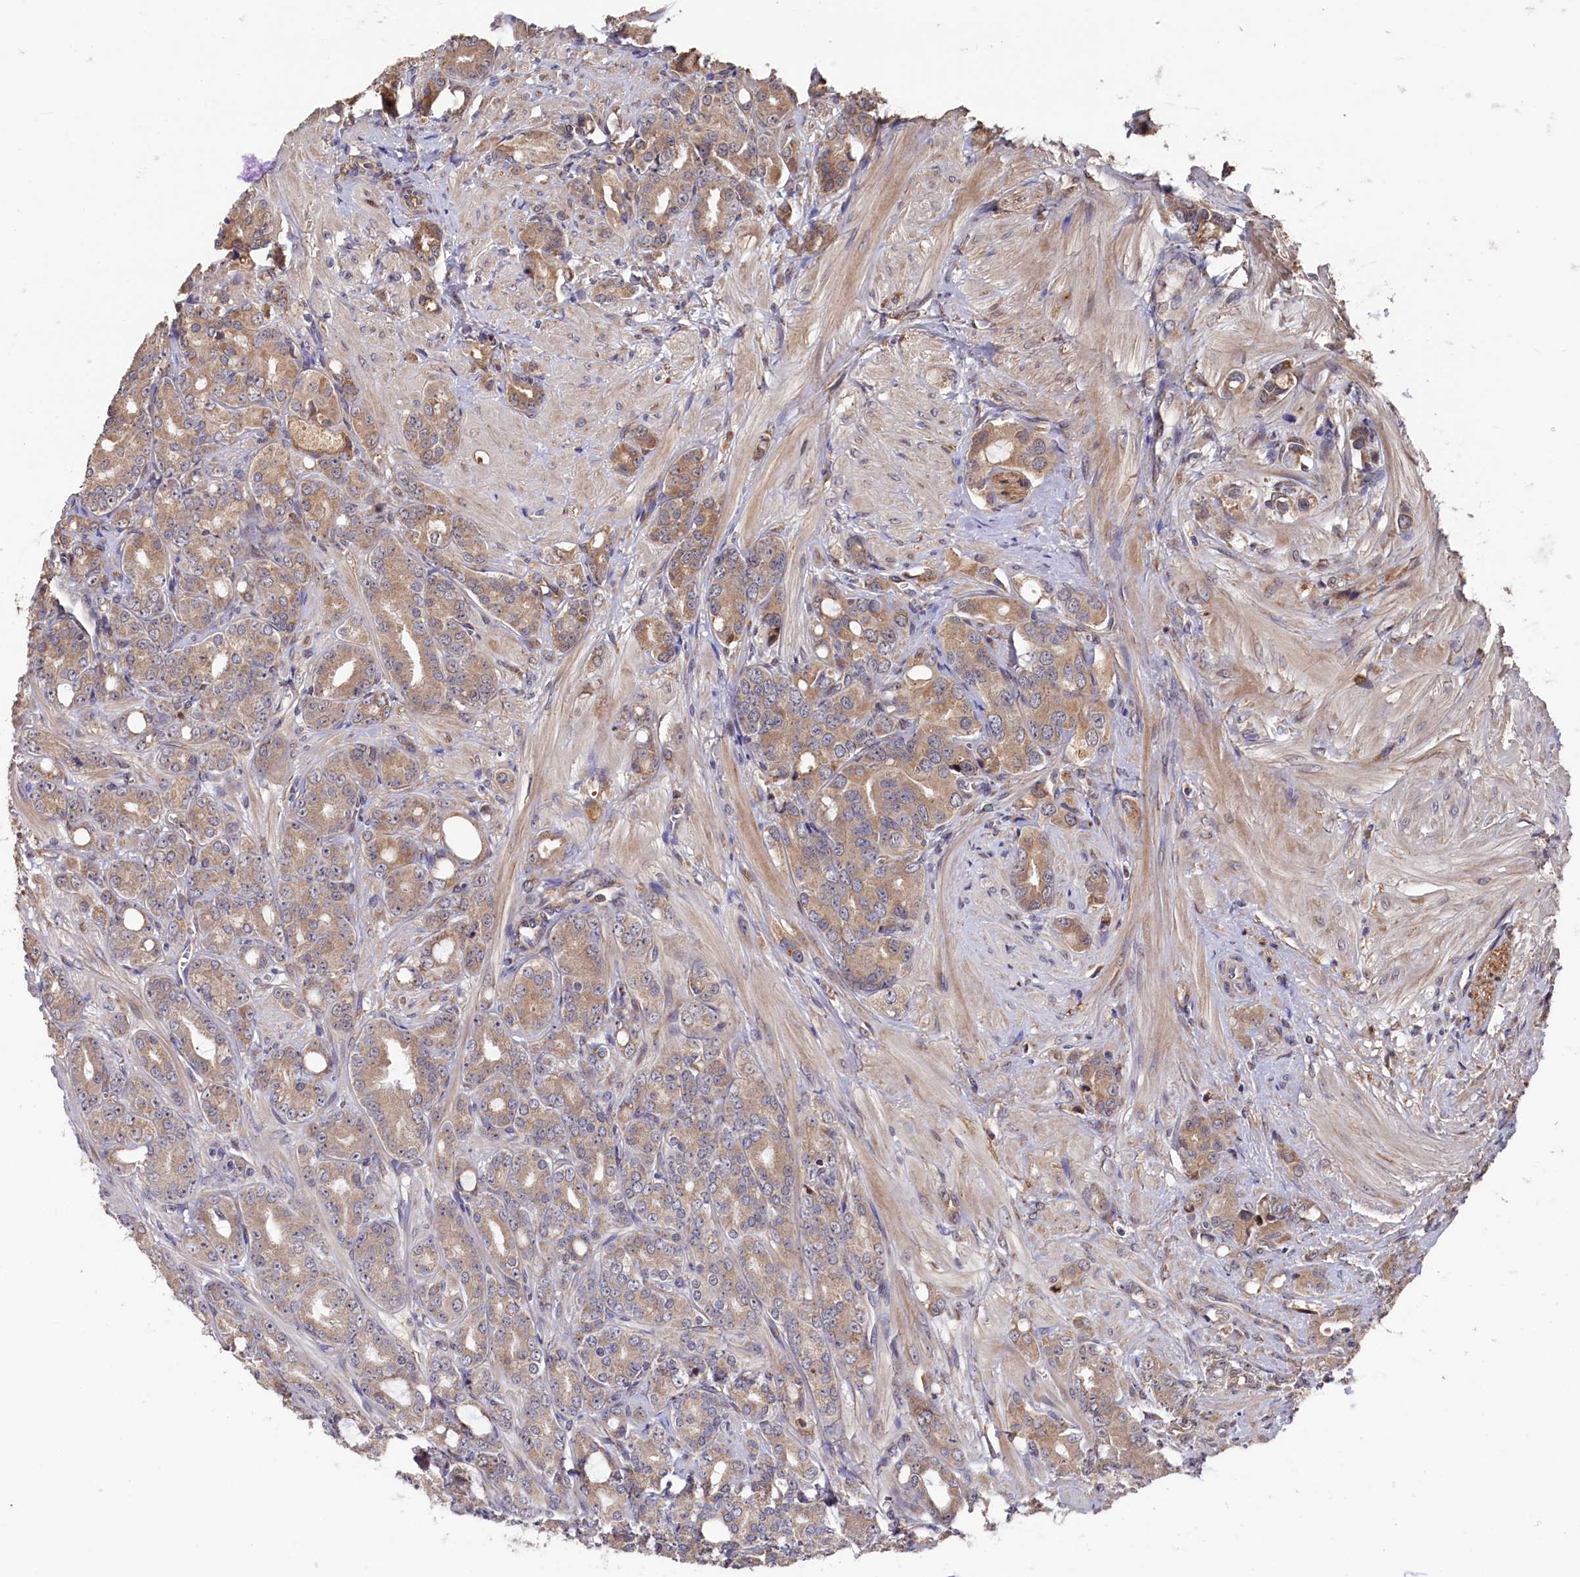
{"staining": {"intensity": "moderate", "quantity": ">75%", "location": "cytoplasmic/membranous"}, "tissue": "prostate cancer", "cell_type": "Tumor cells", "image_type": "cancer", "snomed": [{"axis": "morphology", "description": "Adenocarcinoma, High grade"}, {"axis": "topography", "description": "Prostate"}], "caption": "A brown stain labels moderate cytoplasmic/membranous staining of a protein in prostate cancer (high-grade adenocarcinoma) tumor cells.", "gene": "SLC12A4", "patient": {"sex": "male", "age": 62}}